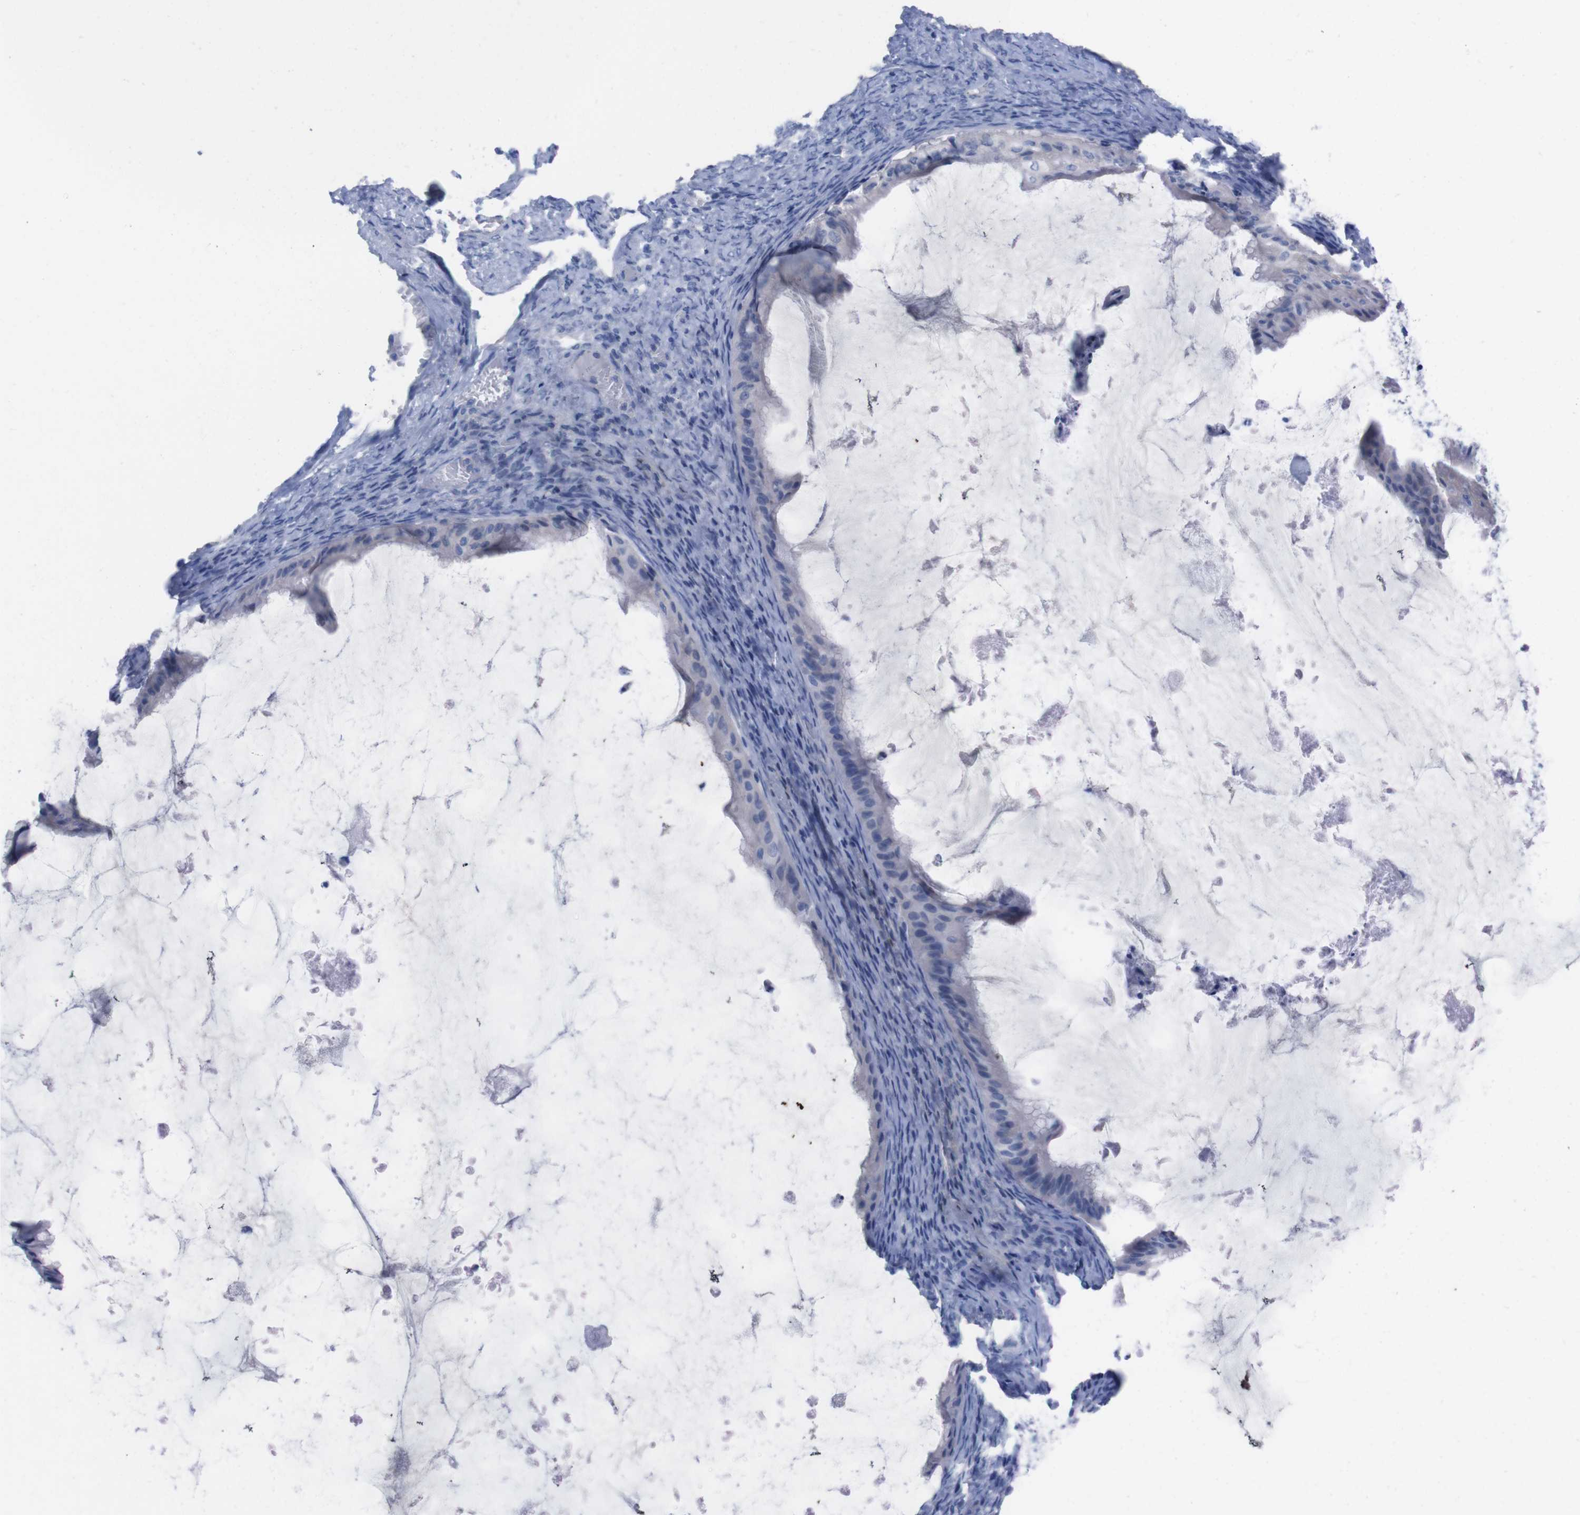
{"staining": {"intensity": "negative", "quantity": "none", "location": "none"}, "tissue": "ovarian cancer", "cell_type": "Tumor cells", "image_type": "cancer", "snomed": [{"axis": "morphology", "description": "Cystadenocarcinoma, mucinous, NOS"}, {"axis": "topography", "description": "Ovary"}], "caption": "Image shows no protein positivity in tumor cells of mucinous cystadenocarcinoma (ovarian) tissue.", "gene": "TMEM243", "patient": {"sex": "female", "age": 61}}